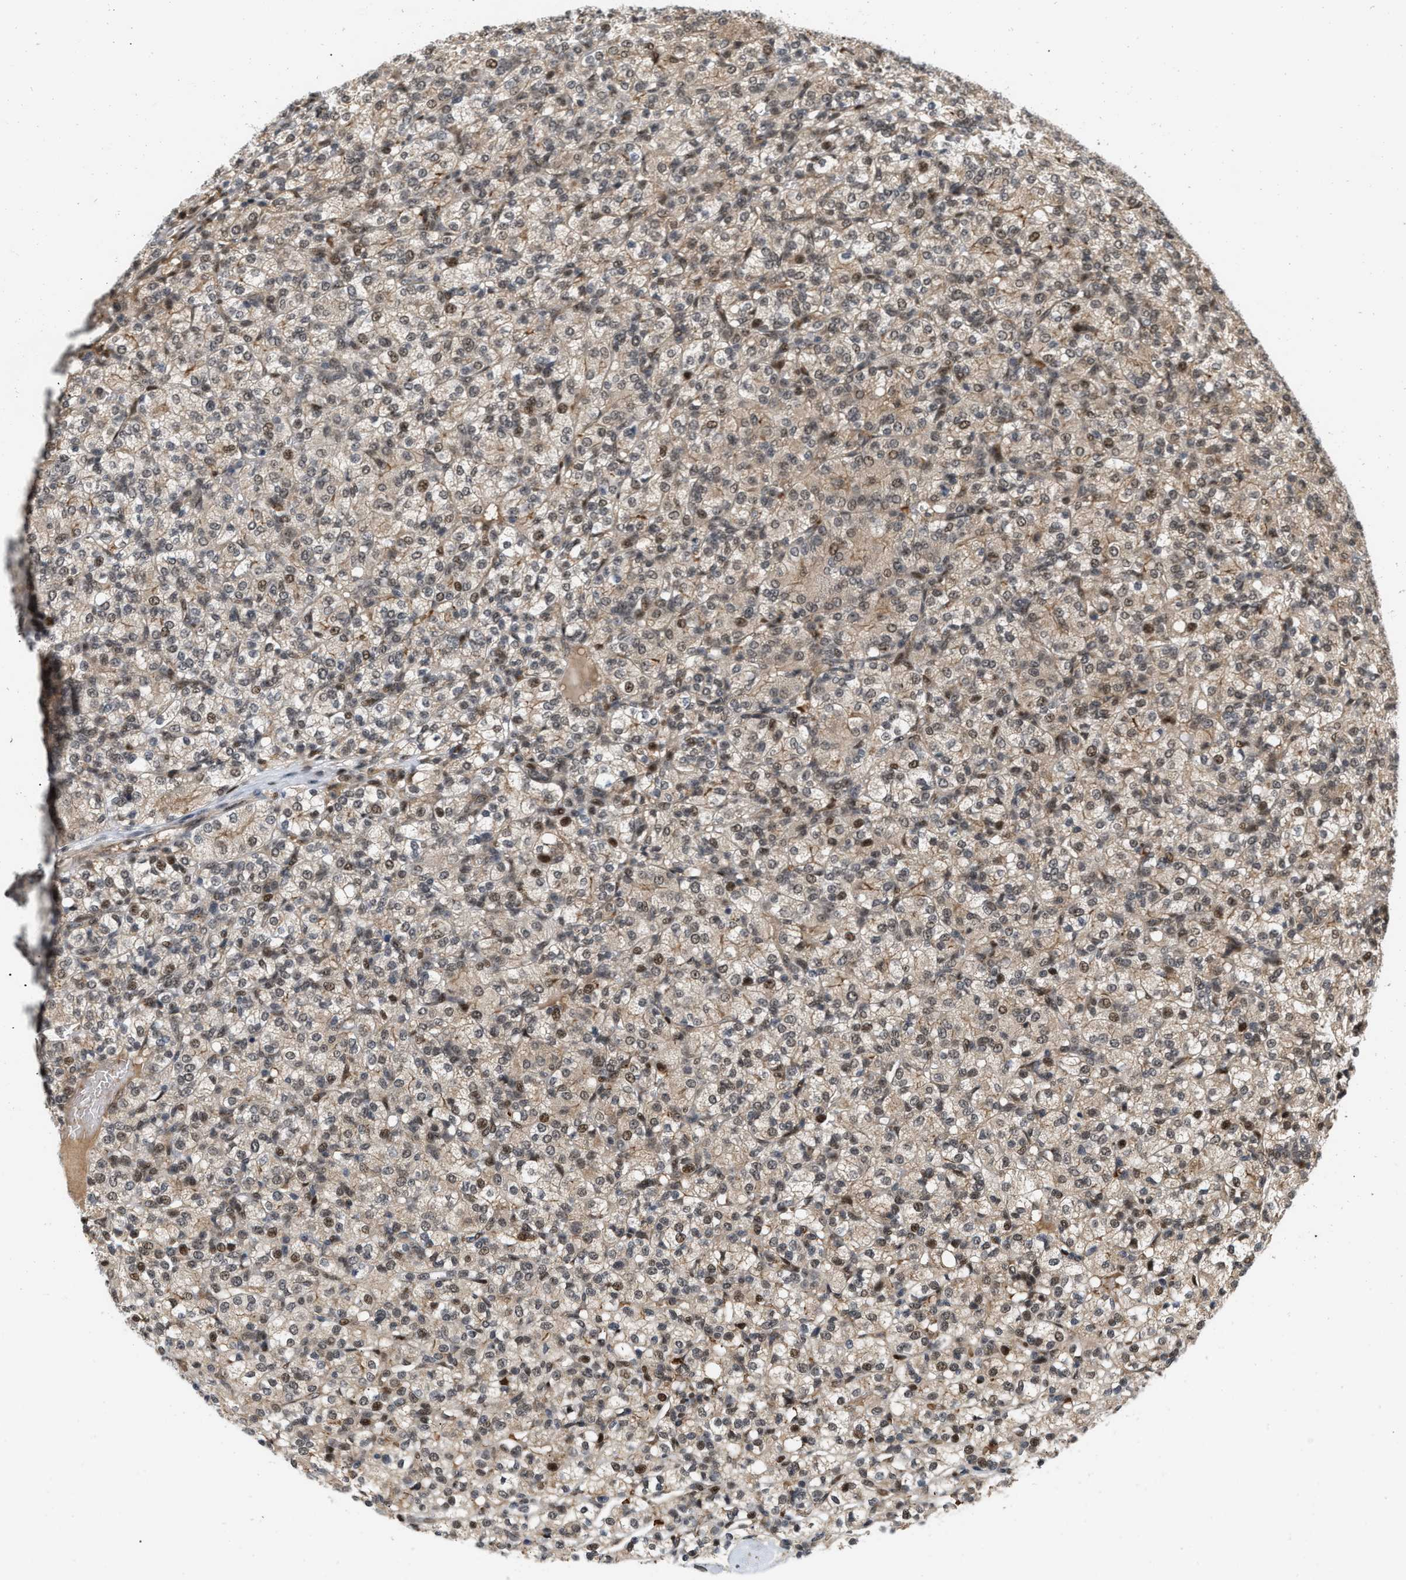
{"staining": {"intensity": "moderate", "quantity": ">75%", "location": "cytoplasmic/membranous,nuclear"}, "tissue": "renal cancer", "cell_type": "Tumor cells", "image_type": "cancer", "snomed": [{"axis": "morphology", "description": "Adenocarcinoma, NOS"}, {"axis": "topography", "description": "Kidney"}], "caption": "Protein staining demonstrates moderate cytoplasmic/membranous and nuclear positivity in about >75% of tumor cells in renal cancer.", "gene": "ANKRD11", "patient": {"sex": "male", "age": 77}}